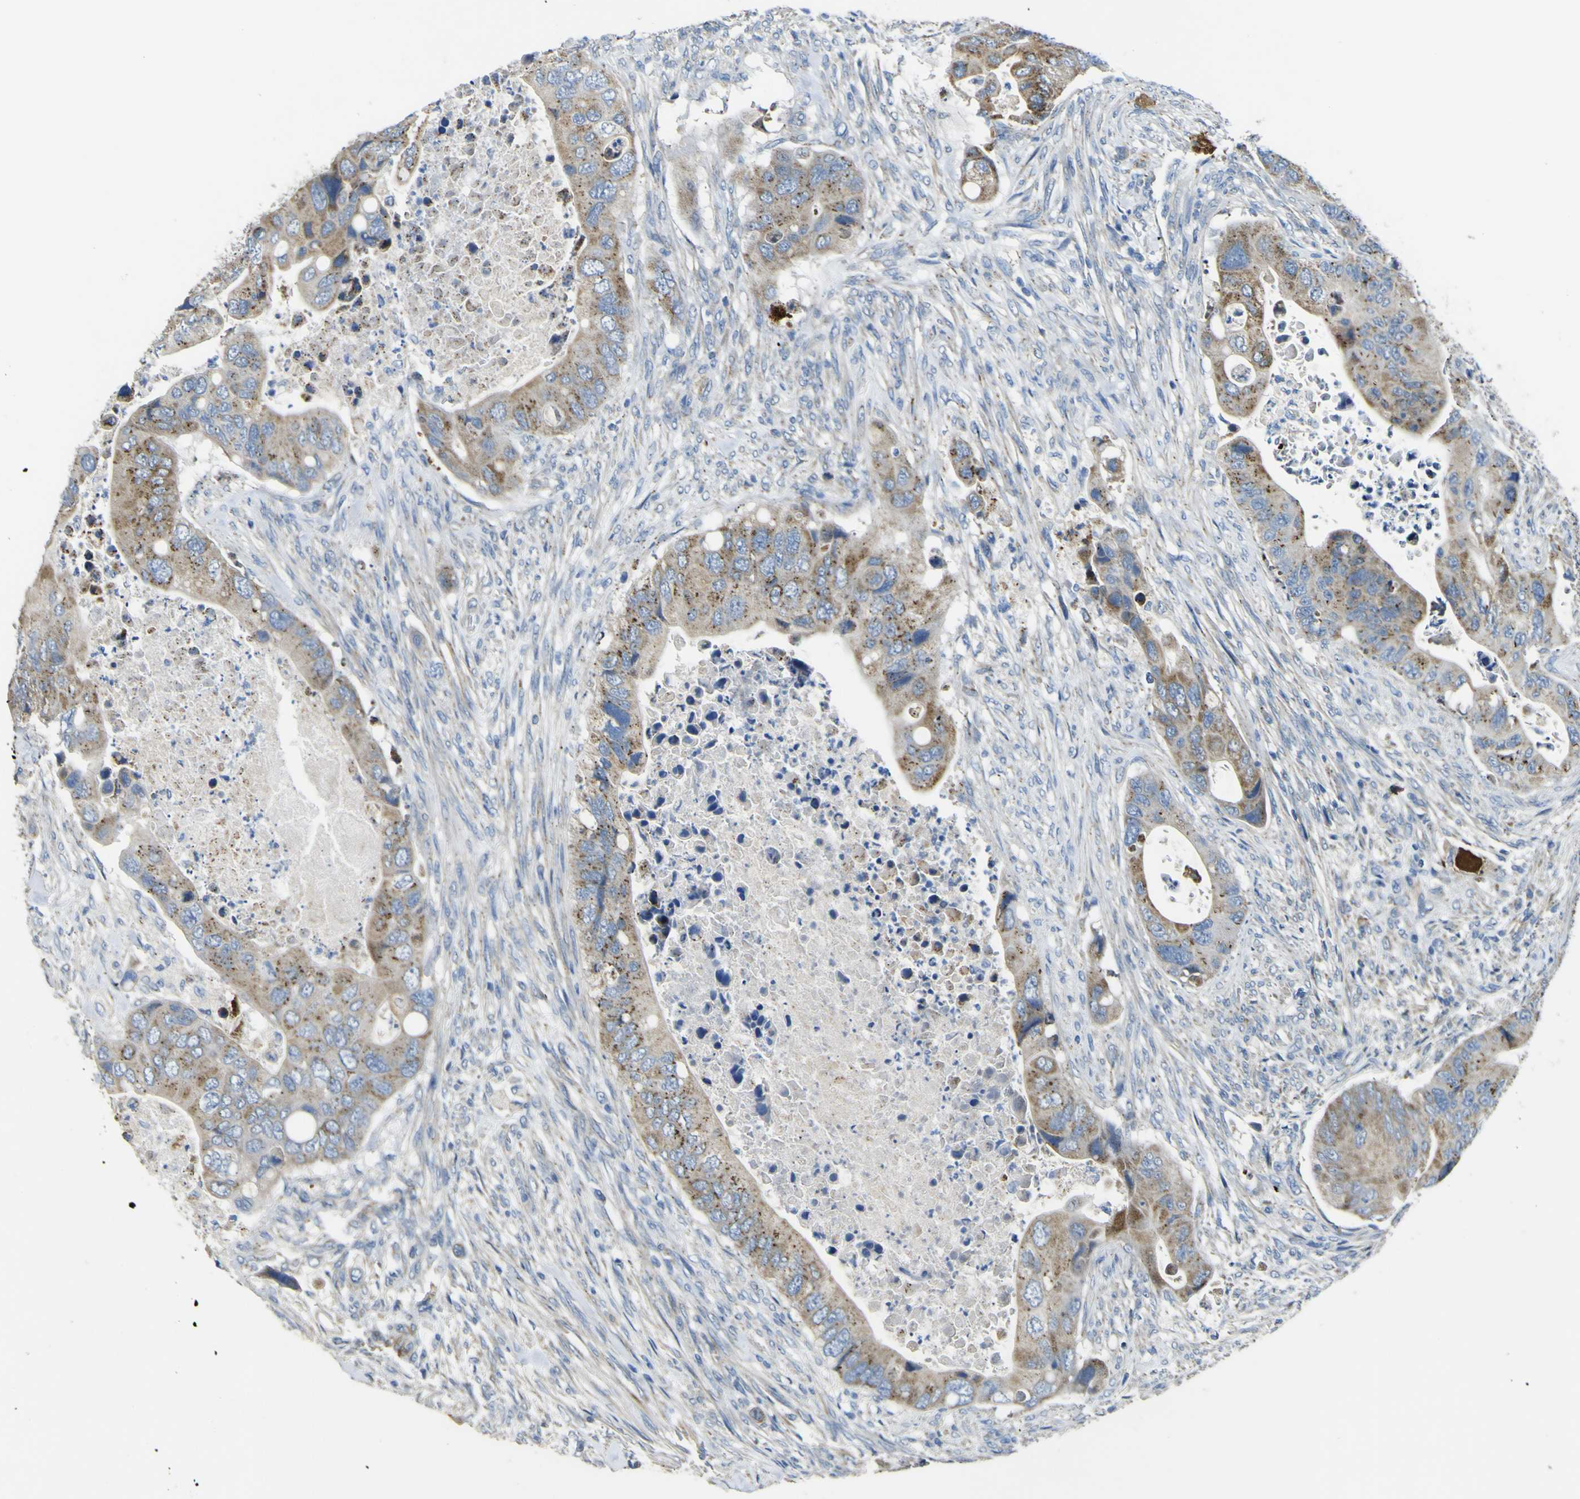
{"staining": {"intensity": "moderate", "quantity": ">75%", "location": "cytoplasmic/membranous"}, "tissue": "colorectal cancer", "cell_type": "Tumor cells", "image_type": "cancer", "snomed": [{"axis": "morphology", "description": "Adenocarcinoma, NOS"}, {"axis": "topography", "description": "Rectum"}], "caption": "A micrograph of colorectal cancer stained for a protein displays moderate cytoplasmic/membranous brown staining in tumor cells. (brown staining indicates protein expression, while blue staining denotes nuclei).", "gene": "ALDH18A1", "patient": {"sex": "female", "age": 57}}